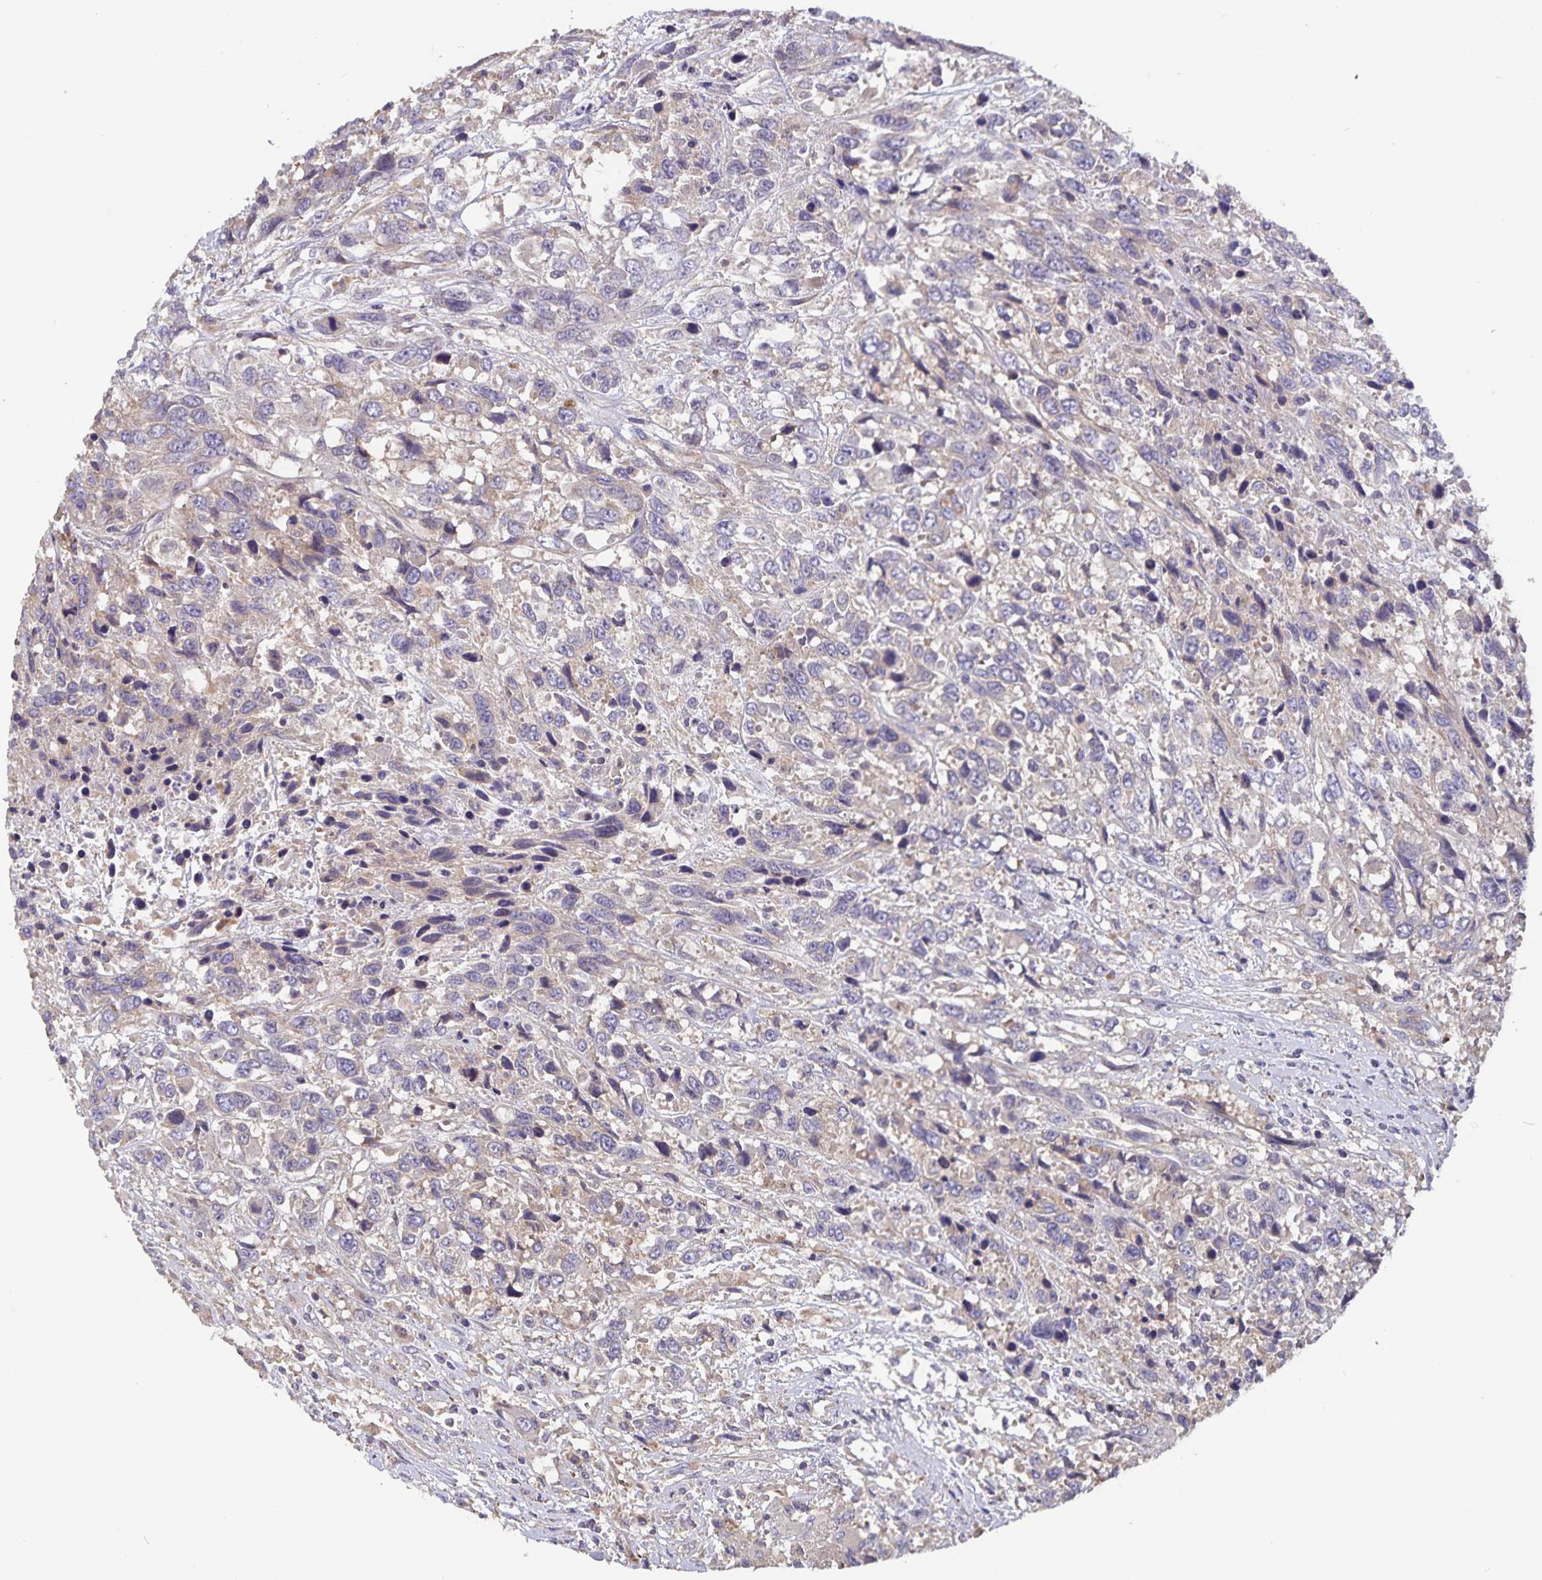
{"staining": {"intensity": "weak", "quantity": "<25%", "location": "cytoplasmic/membranous"}, "tissue": "urothelial cancer", "cell_type": "Tumor cells", "image_type": "cancer", "snomed": [{"axis": "morphology", "description": "Urothelial carcinoma, High grade"}, {"axis": "topography", "description": "Urinary bladder"}], "caption": "DAB (3,3'-diaminobenzidine) immunohistochemical staining of human high-grade urothelial carcinoma reveals no significant expression in tumor cells. (Brightfield microscopy of DAB (3,3'-diaminobenzidine) IHC at high magnification).", "gene": "FBXL16", "patient": {"sex": "female", "age": 70}}